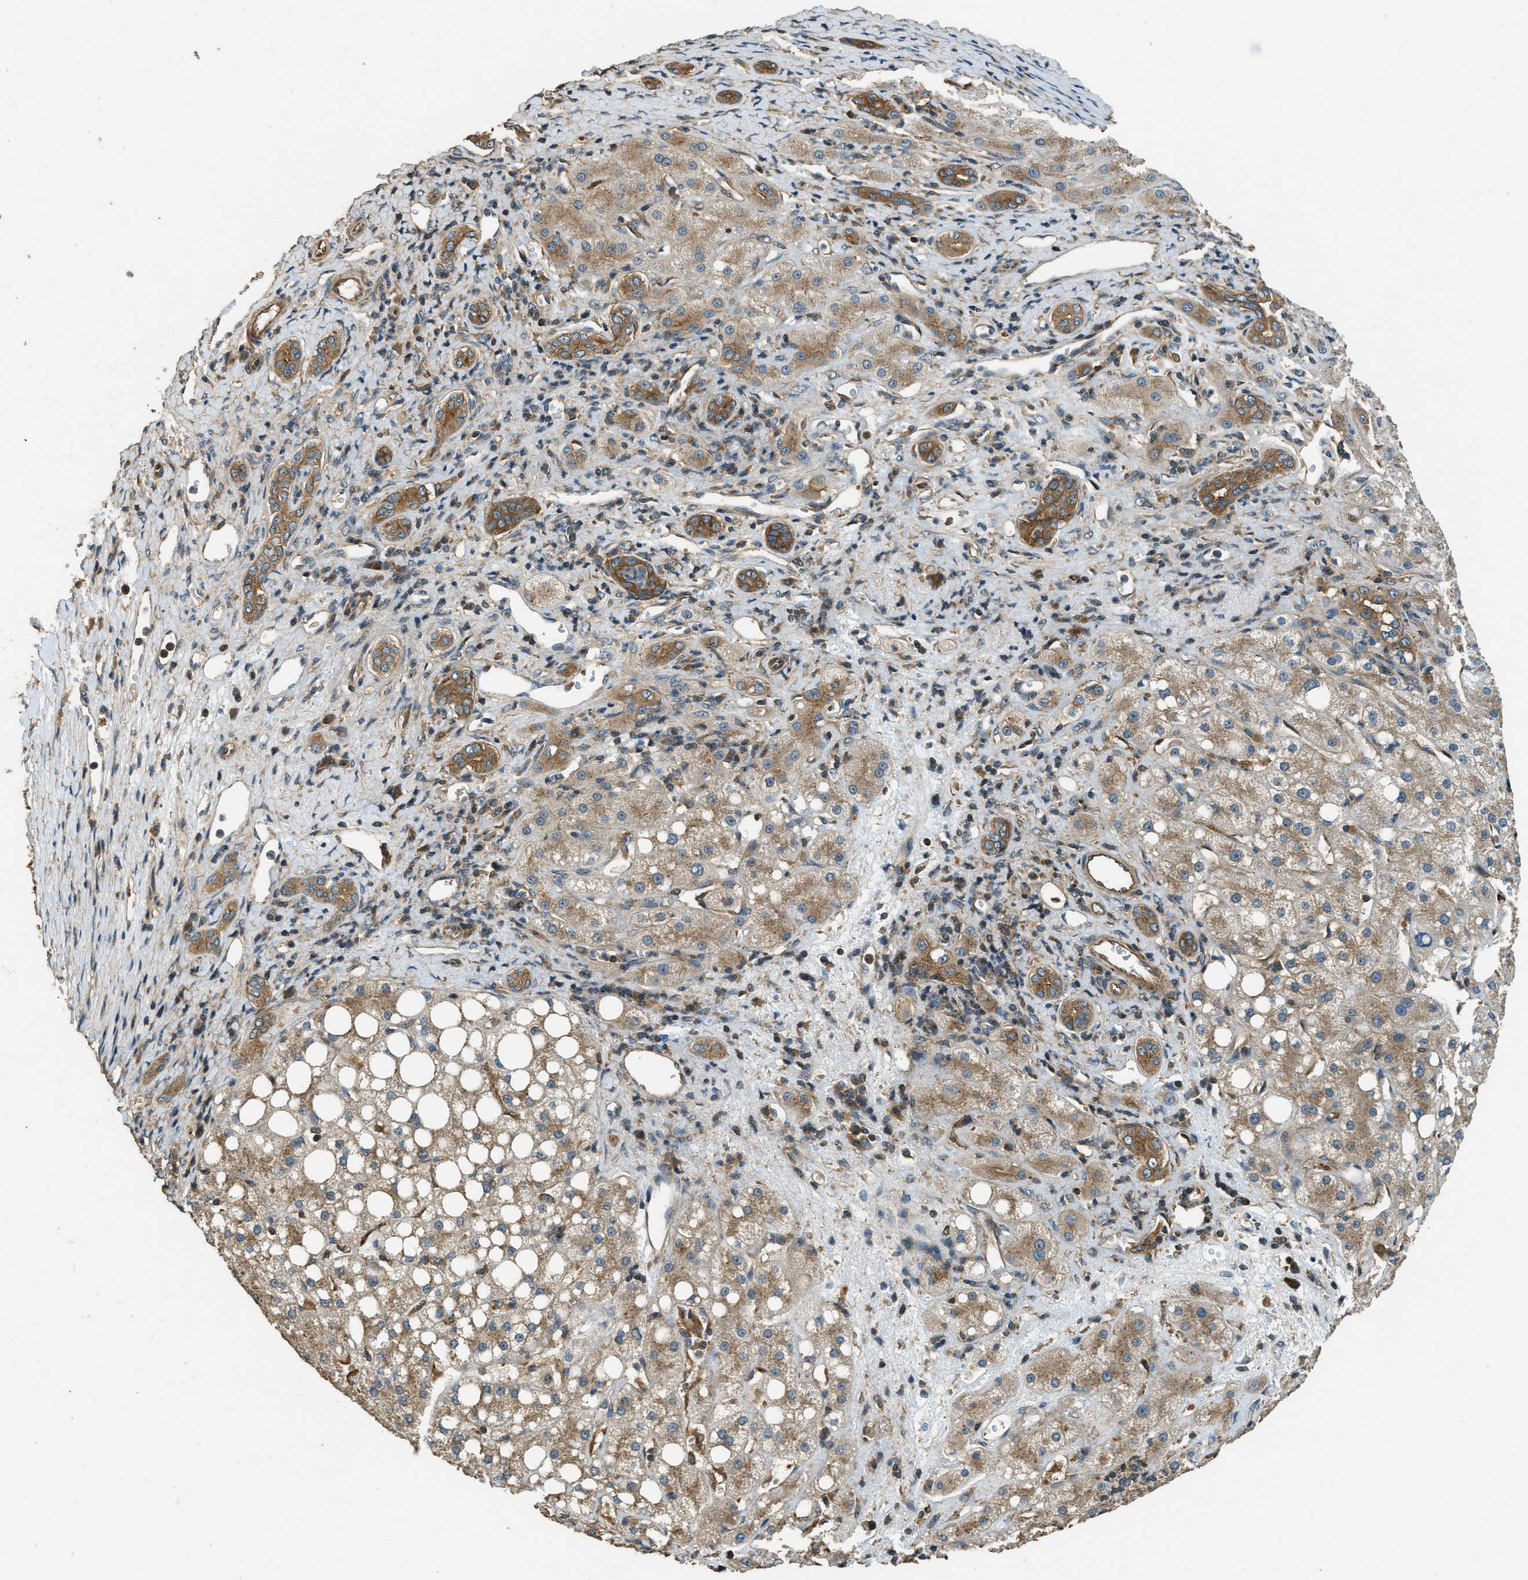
{"staining": {"intensity": "weak", "quantity": ">75%", "location": "cytoplasmic/membranous"}, "tissue": "liver cancer", "cell_type": "Tumor cells", "image_type": "cancer", "snomed": [{"axis": "morphology", "description": "Carcinoma, Hepatocellular, NOS"}, {"axis": "topography", "description": "Liver"}], "caption": "Protein expression analysis of human liver cancer (hepatocellular carcinoma) reveals weak cytoplasmic/membranous expression in approximately >75% of tumor cells. The protein of interest is stained brown, and the nuclei are stained in blue (DAB IHC with brightfield microscopy, high magnification).", "gene": "MARS1", "patient": {"sex": "male", "age": 80}}